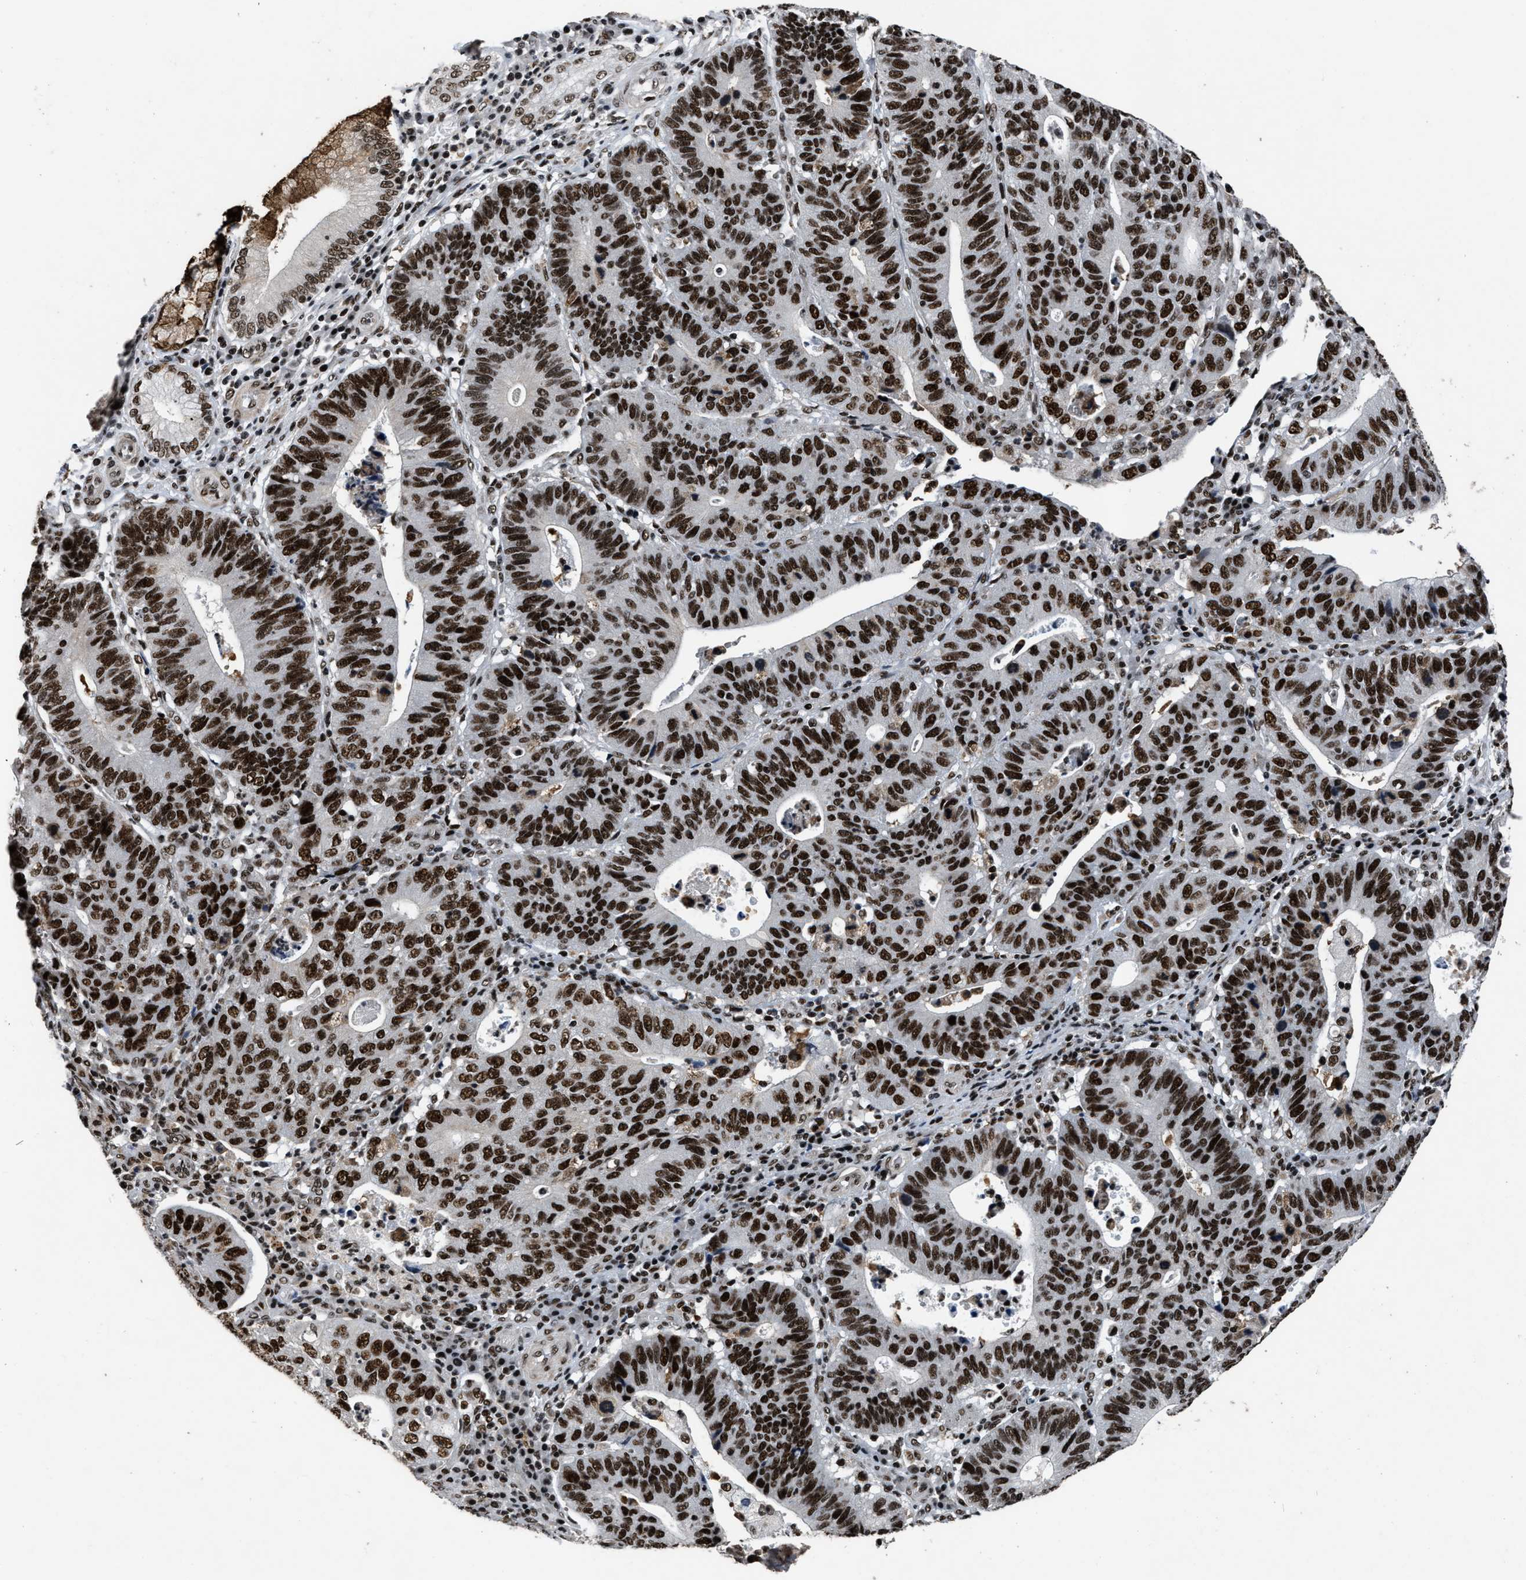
{"staining": {"intensity": "strong", "quantity": ">75%", "location": "nuclear"}, "tissue": "stomach cancer", "cell_type": "Tumor cells", "image_type": "cancer", "snomed": [{"axis": "morphology", "description": "Adenocarcinoma, NOS"}, {"axis": "topography", "description": "Stomach"}], "caption": "IHC photomicrograph of neoplastic tissue: human stomach cancer (adenocarcinoma) stained using IHC shows high levels of strong protein expression localized specifically in the nuclear of tumor cells, appearing as a nuclear brown color.", "gene": "SMARCB1", "patient": {"sex": "male", "age": 59}}